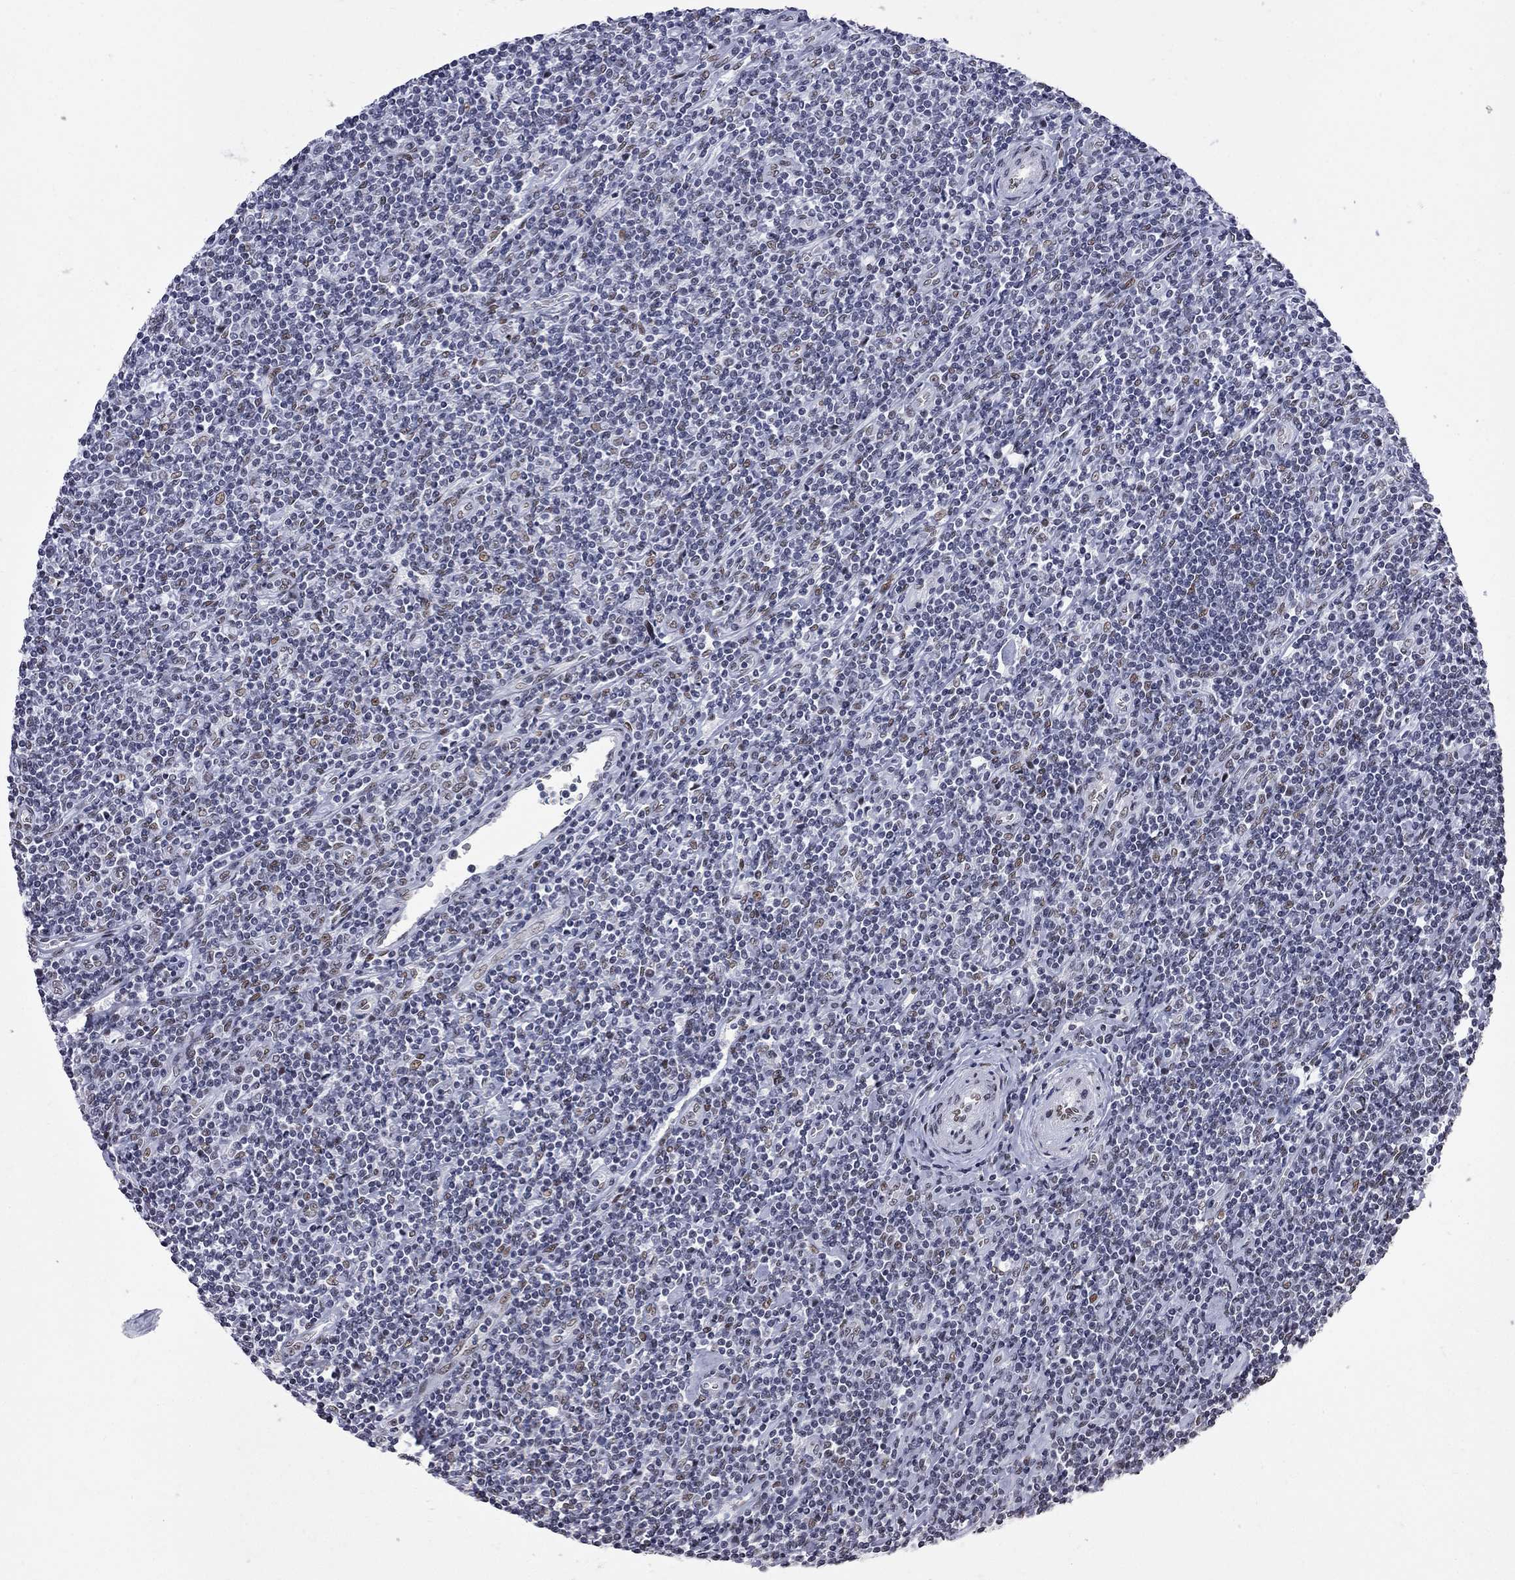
{"staining": {"intensity": "weak", "quantity": ">75%", "location": "nuclear"}, "tissue": "lymphoma", "cell_type": "Tumor cells", "image_type": "cancer", "snomed": [{"axis": "morphology", "description": "Hodgkin's disease, NOS"}, {"axis": "topography", "description": "Lymph node"}], "caption": "Weak nuclear staining for a protein is present in approximately >75% of tumor cells of lymphoma using immunohistochemistry.", "gene": "ZBTB47", "patient": {"sex": "male", "age": 40}}